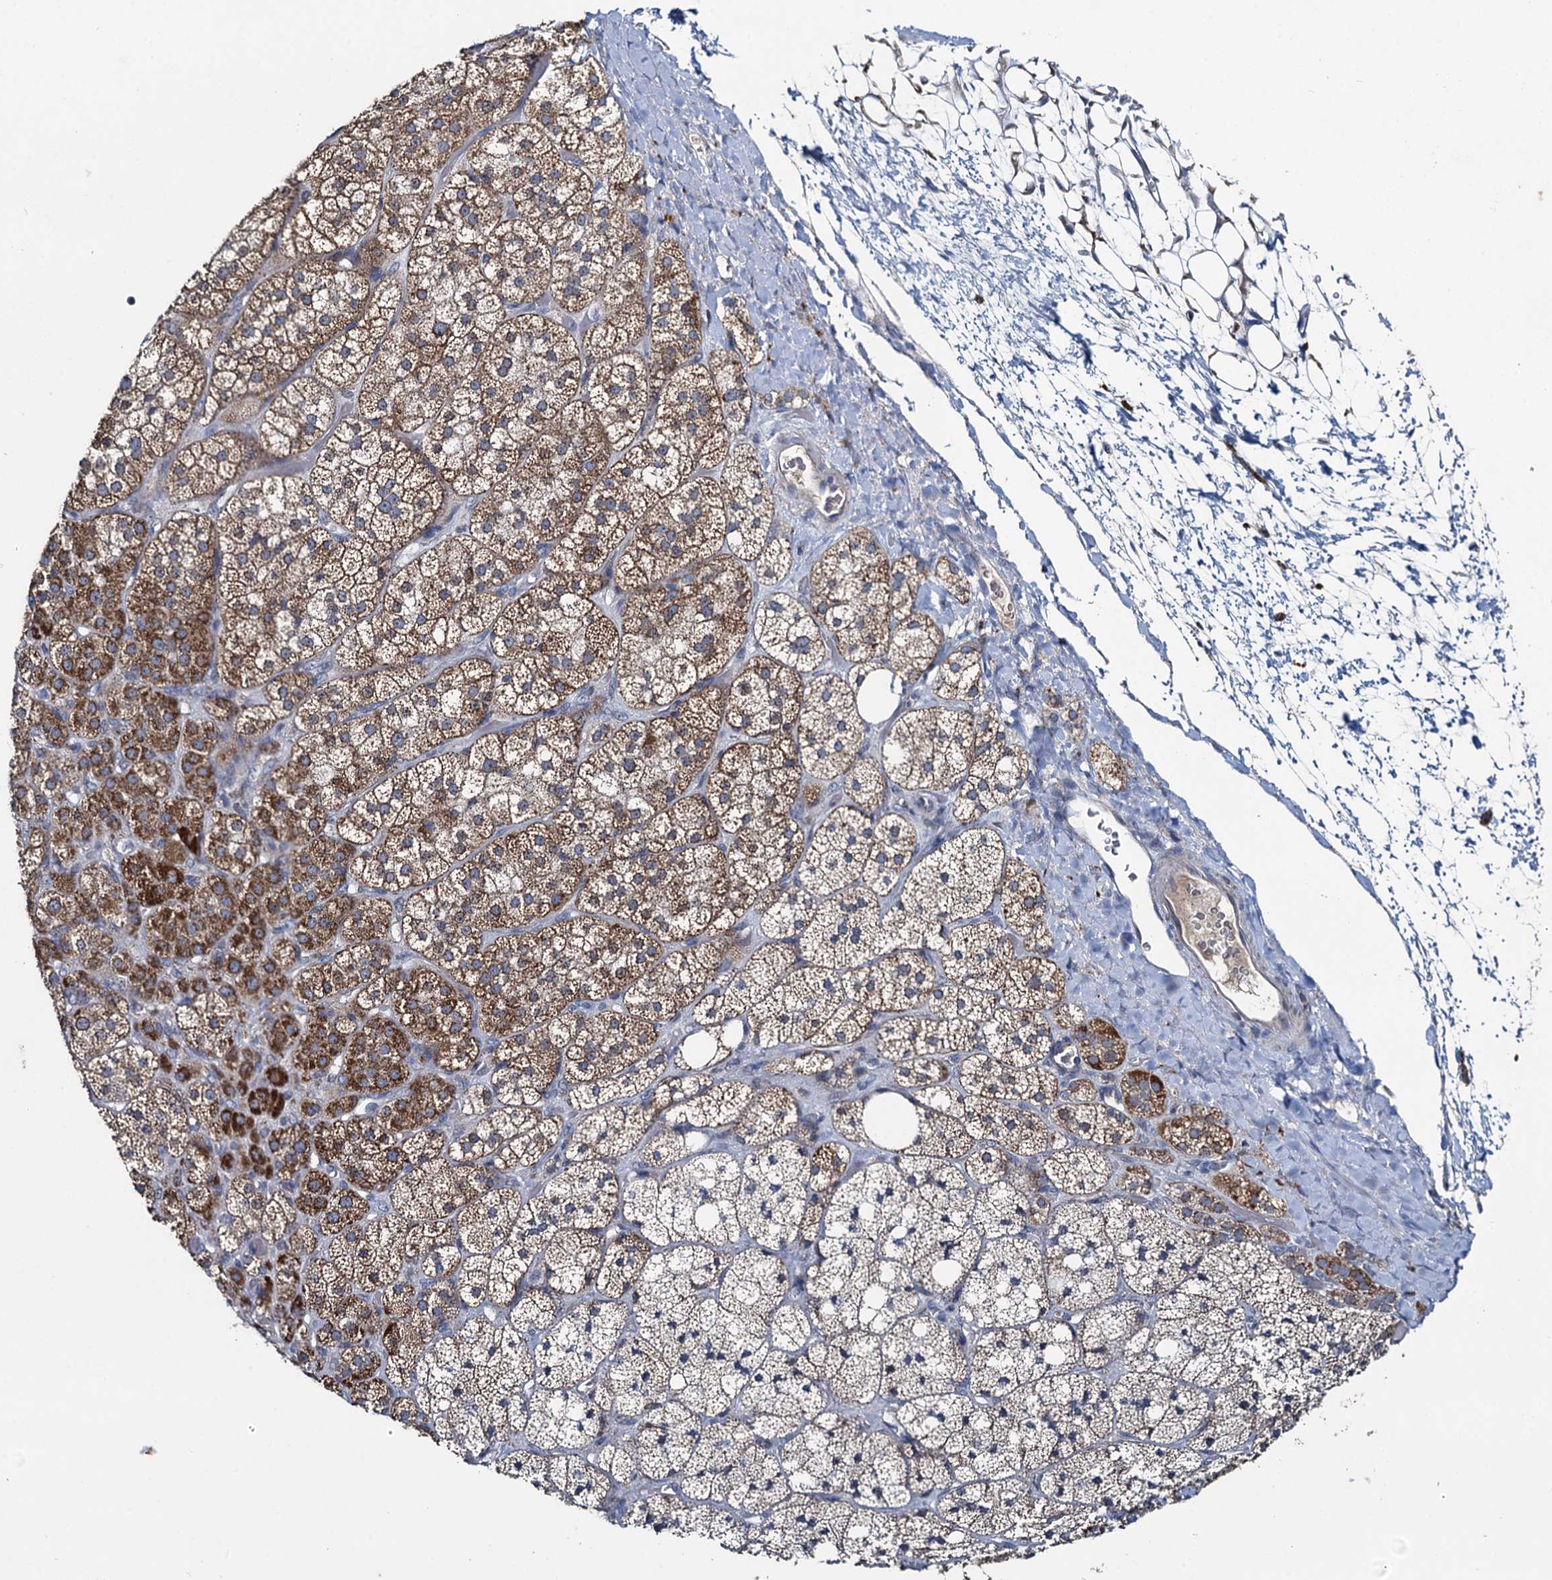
{"staining": {"intensity": "moderate", "quantity": "25%-75%", "location": "cytoplasmic/membranous"}, "tissue": "adrenal gland", "cell_type": "Glandular cells", "image_type": "normal", "snomed": [{"axis": "morphology", "description": "Normal tissue, NOS"}, {"axis": "topography", "description": "Adrenal gland"}], "caption": "Immunohistochemical staining of normal adrenal gland demonstrates medium levels of moderate cytoplasmic/membranous expression in approximately 25%-75% of glandular cells. The staining was performed using DAB, with brown indicating positive protein expression. Nuclei are stained blue with hematoxylin.", "gene": "METTL4", "patient": {"sex": "male", "age": 61}}